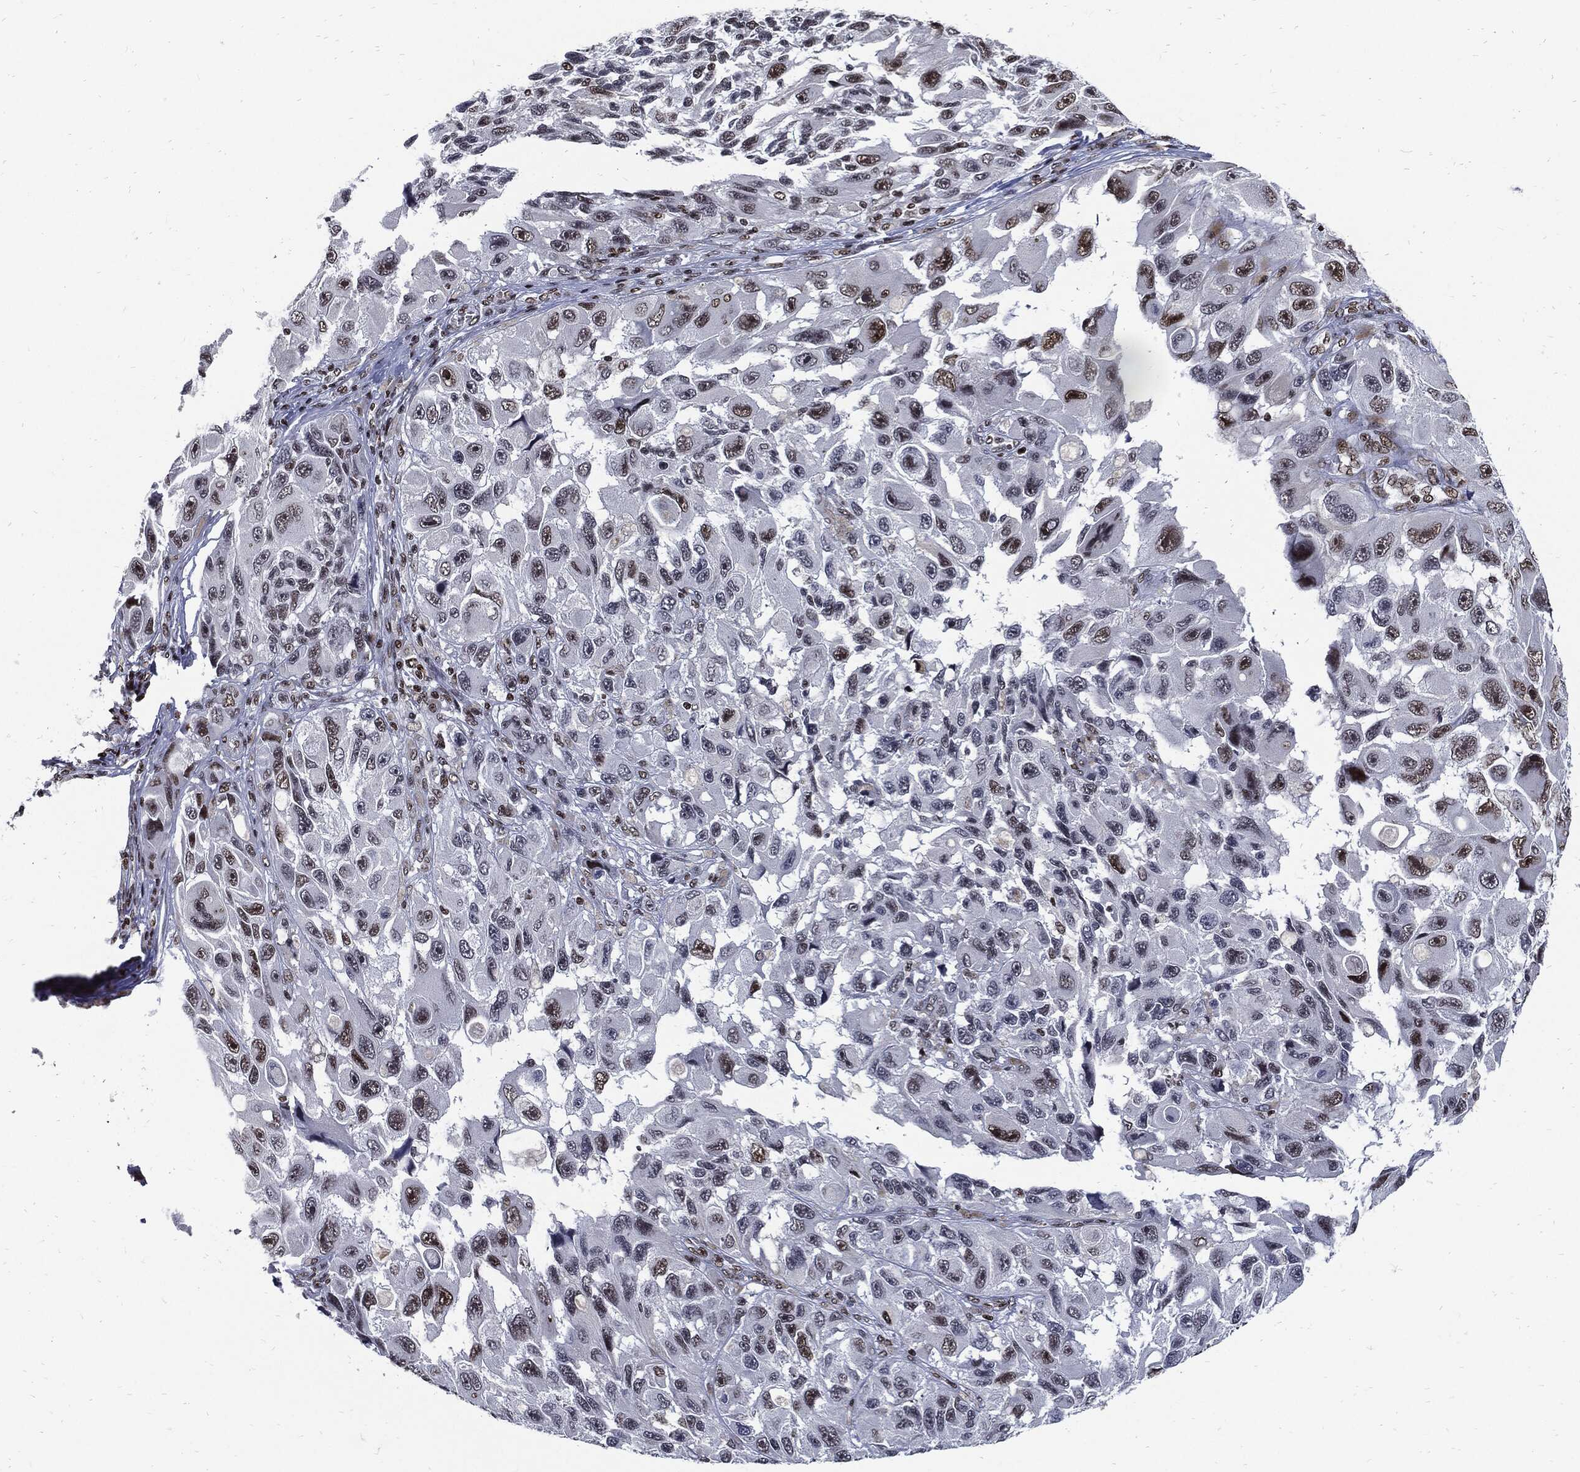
{"staining": {"intensity": "moderate", "quantity": "<25%", "location": "nuclear"}, "tissue": "melanoma", "cell_type": "Tumor cells", "image_type": "cancer", "snomed": [{"axis": "morphology", "description": "Malignant melanoma, NOS"}, {"axis": "topography", "description": "Skin"}], "caption": "Melanoma stained with a brown dye demonstrates moderate nuclear positive positivity in about <25% of tumor cells.", "gene": "TERF2", "patient": {"sex": "female", "age": 73}}